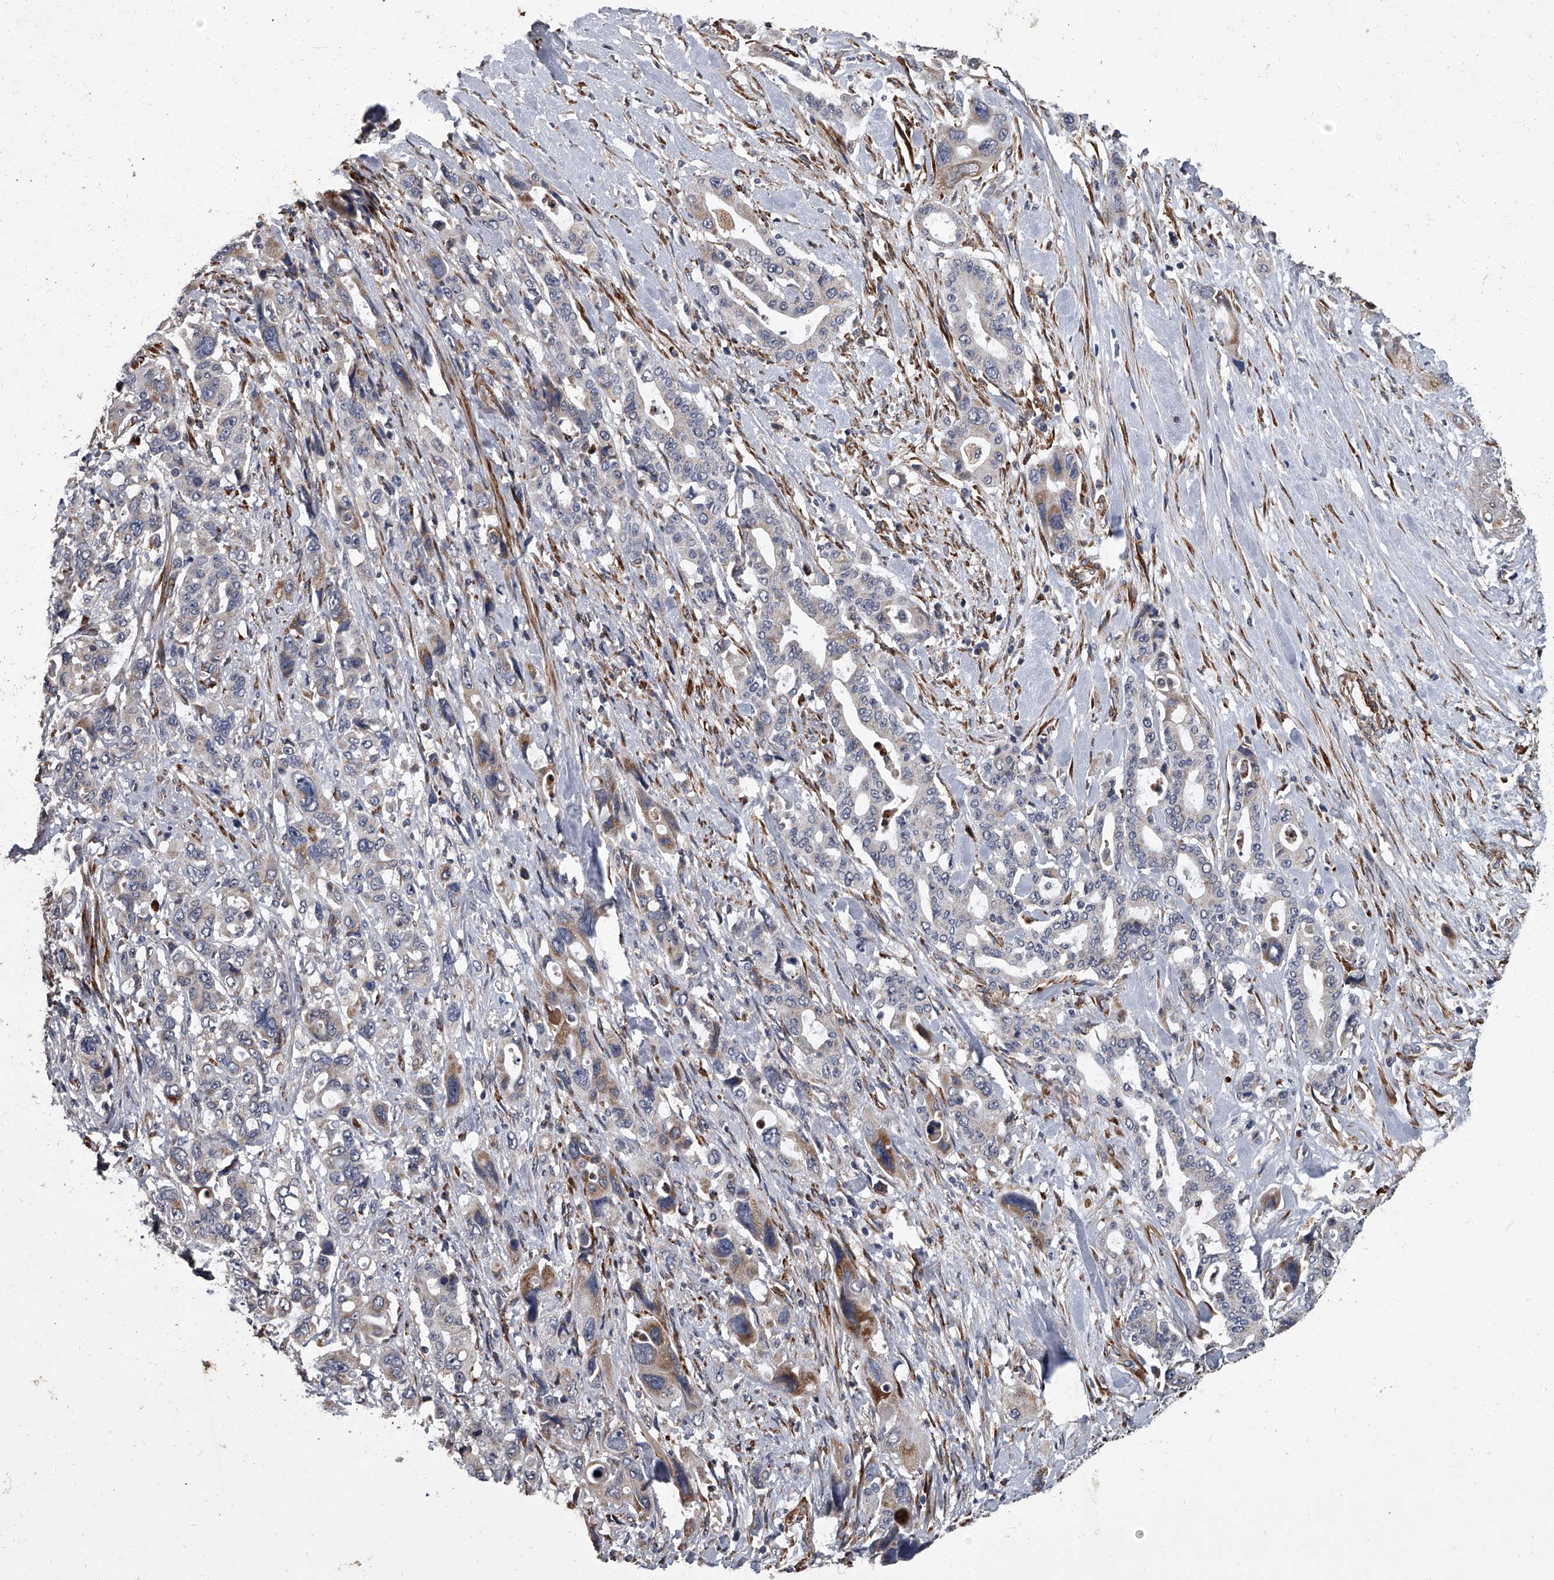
{"staining": {"intensity": "moderate", "quantity": "<25%", "location": "cytoplasmic/membranous"}, "tissue": "pancreatic cancer", "cell_type": "Tumor cells", "image_type": "cancer", "snomed": [{"axis": "morphology", "description": "Adenocarcinoma, NOS"}, {"axis": "topography", "description": "Pancreas"}], "caption": "A photomicrograph of pancreatic cancer (adenocarcinoma) stained for a protein displays moderate cytoplasmic/membranous brown staining in tumor cells.", "gene": "SIRT4", "patient": {"sex": "male", "age": 46}}